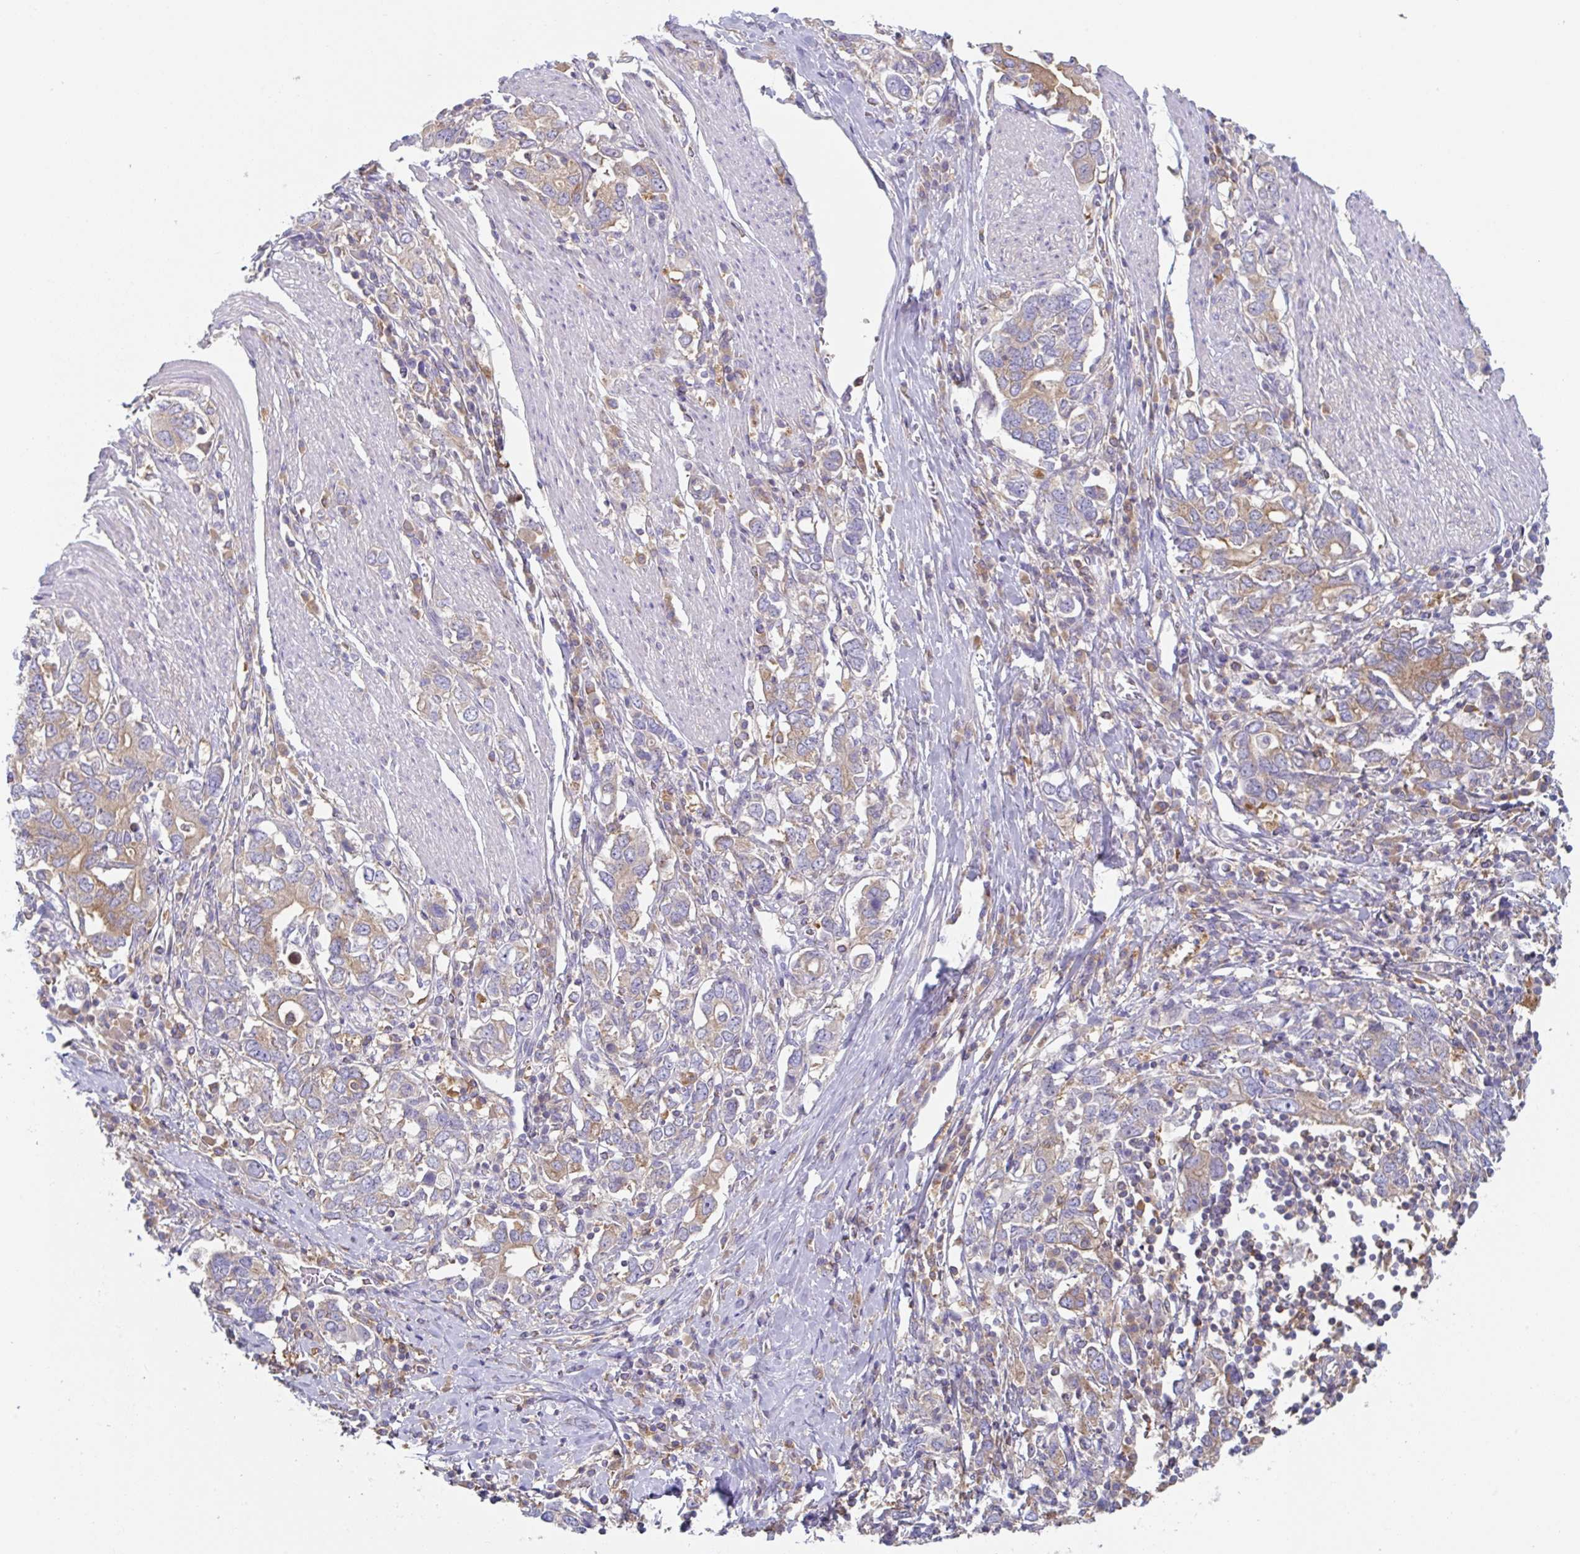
{"staining": {"intensity": "weak", "quantity": "<25%", "location": "cytoplasmic/membranous"}, "tissue": "stomach cancer", "cell_type": "Tumor cells", "image_type": "cancer", "snomed": [{"axis": "morphology", "description": "Adenocarcinoma, NOS"}, {"axis": "topography", "description": "Stomach, upper"}, {"axis": "topography", "description": "Stomach"}], "caption": "Stomach cancer was stained to show a protein in brown. There is no significant positivity in tumor cells.", "gene": "AMPD2", "patient": {"sex": "male", "age": 62}}